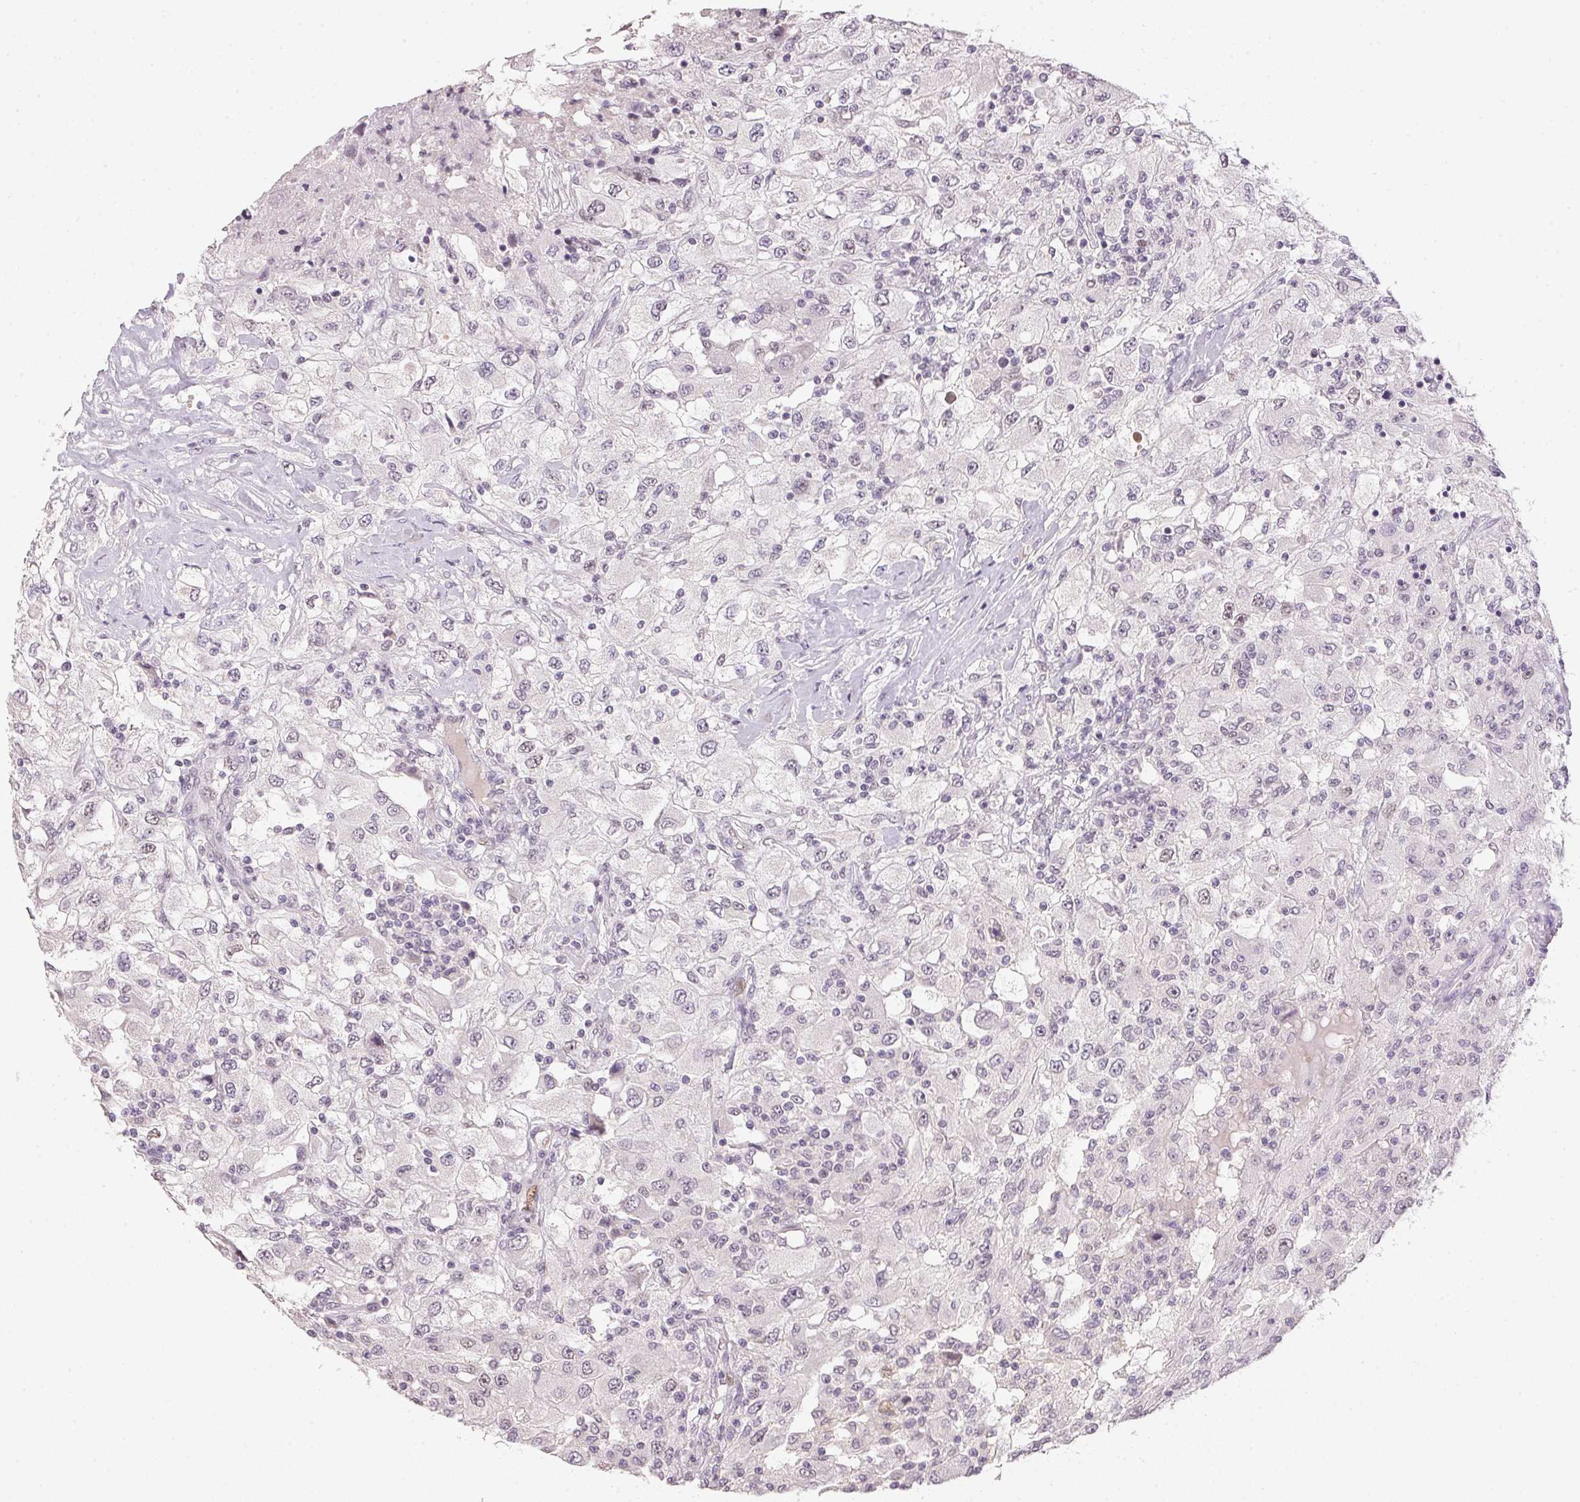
{"staining": {"intensity": "negative", "quantity": "none", "location": "none"}, "tissue": "renal cancer", "cell_type": "Tumor cells", "image_type": "cancer", "snomed": [{"axis": "morphology", "description": "Adenocarcinoma, NOS"}, {"axis": "topography", "description": "Kidney"}], "caption": "Immunohistochemistry (IHC) of adenocarcinoma (renal) displays no staining in tumor cells.", "gene": "POLR3G", "patient": {"sex": "female", "age": 67}}